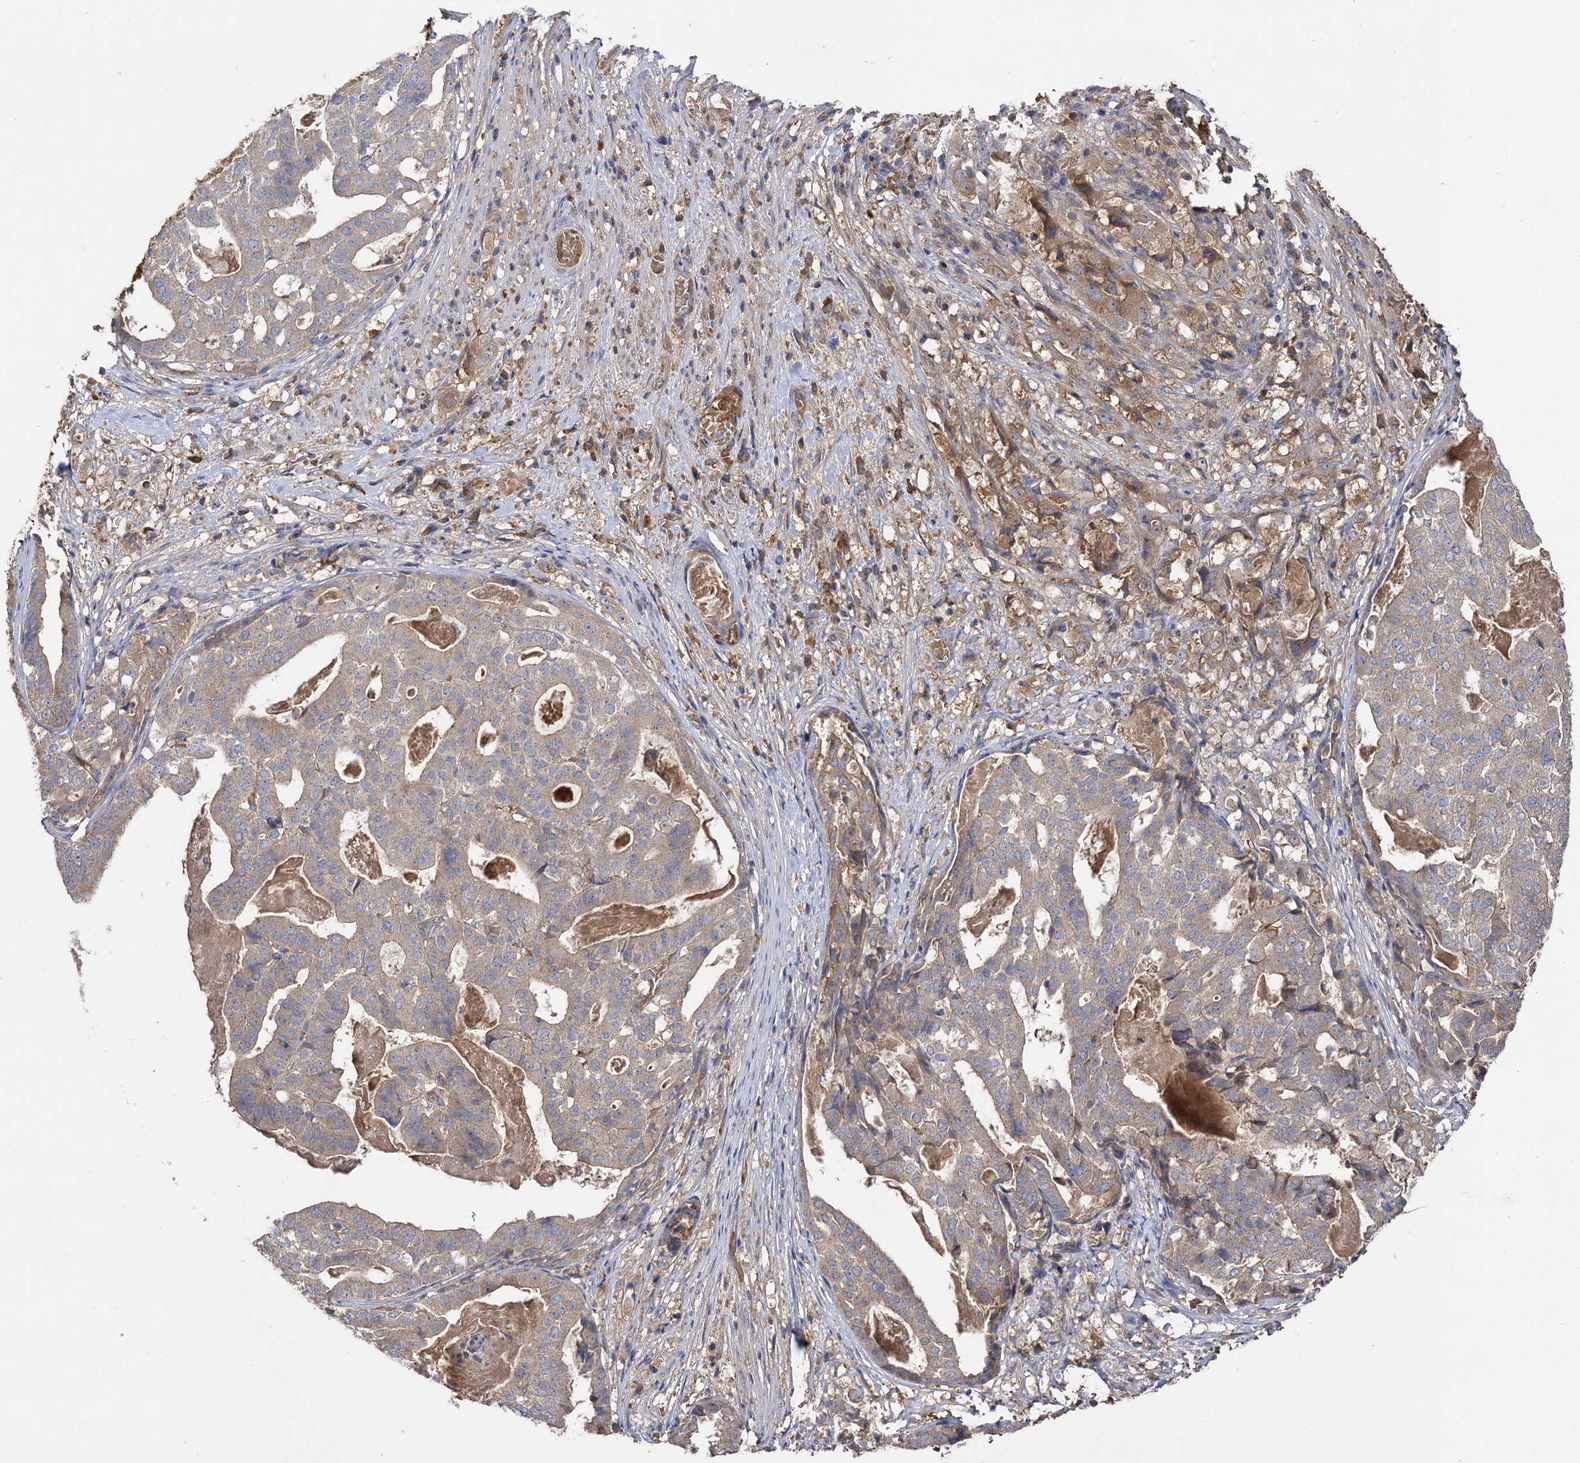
{"staining": {"intensity": "weak", "quantity": ">75%", "location": "cytoplasmic/membranous"}, "tissue": "stomach cancer", "cell_type": "Tumor cells", "image_type": "cancer", "snomed": [{"axis": "morphology", "description": "Adenocarcinoma, NOS"}, {"axis": "topography", "description": "Stomach"}], "caption": "Tumor cells show low levels of weak cytoplasmic/membranous expression in approximately >75% of cells in stomach adenocarcinoma.", "gene": "USP50", "patient": {"sex": "male", "age": 48}}